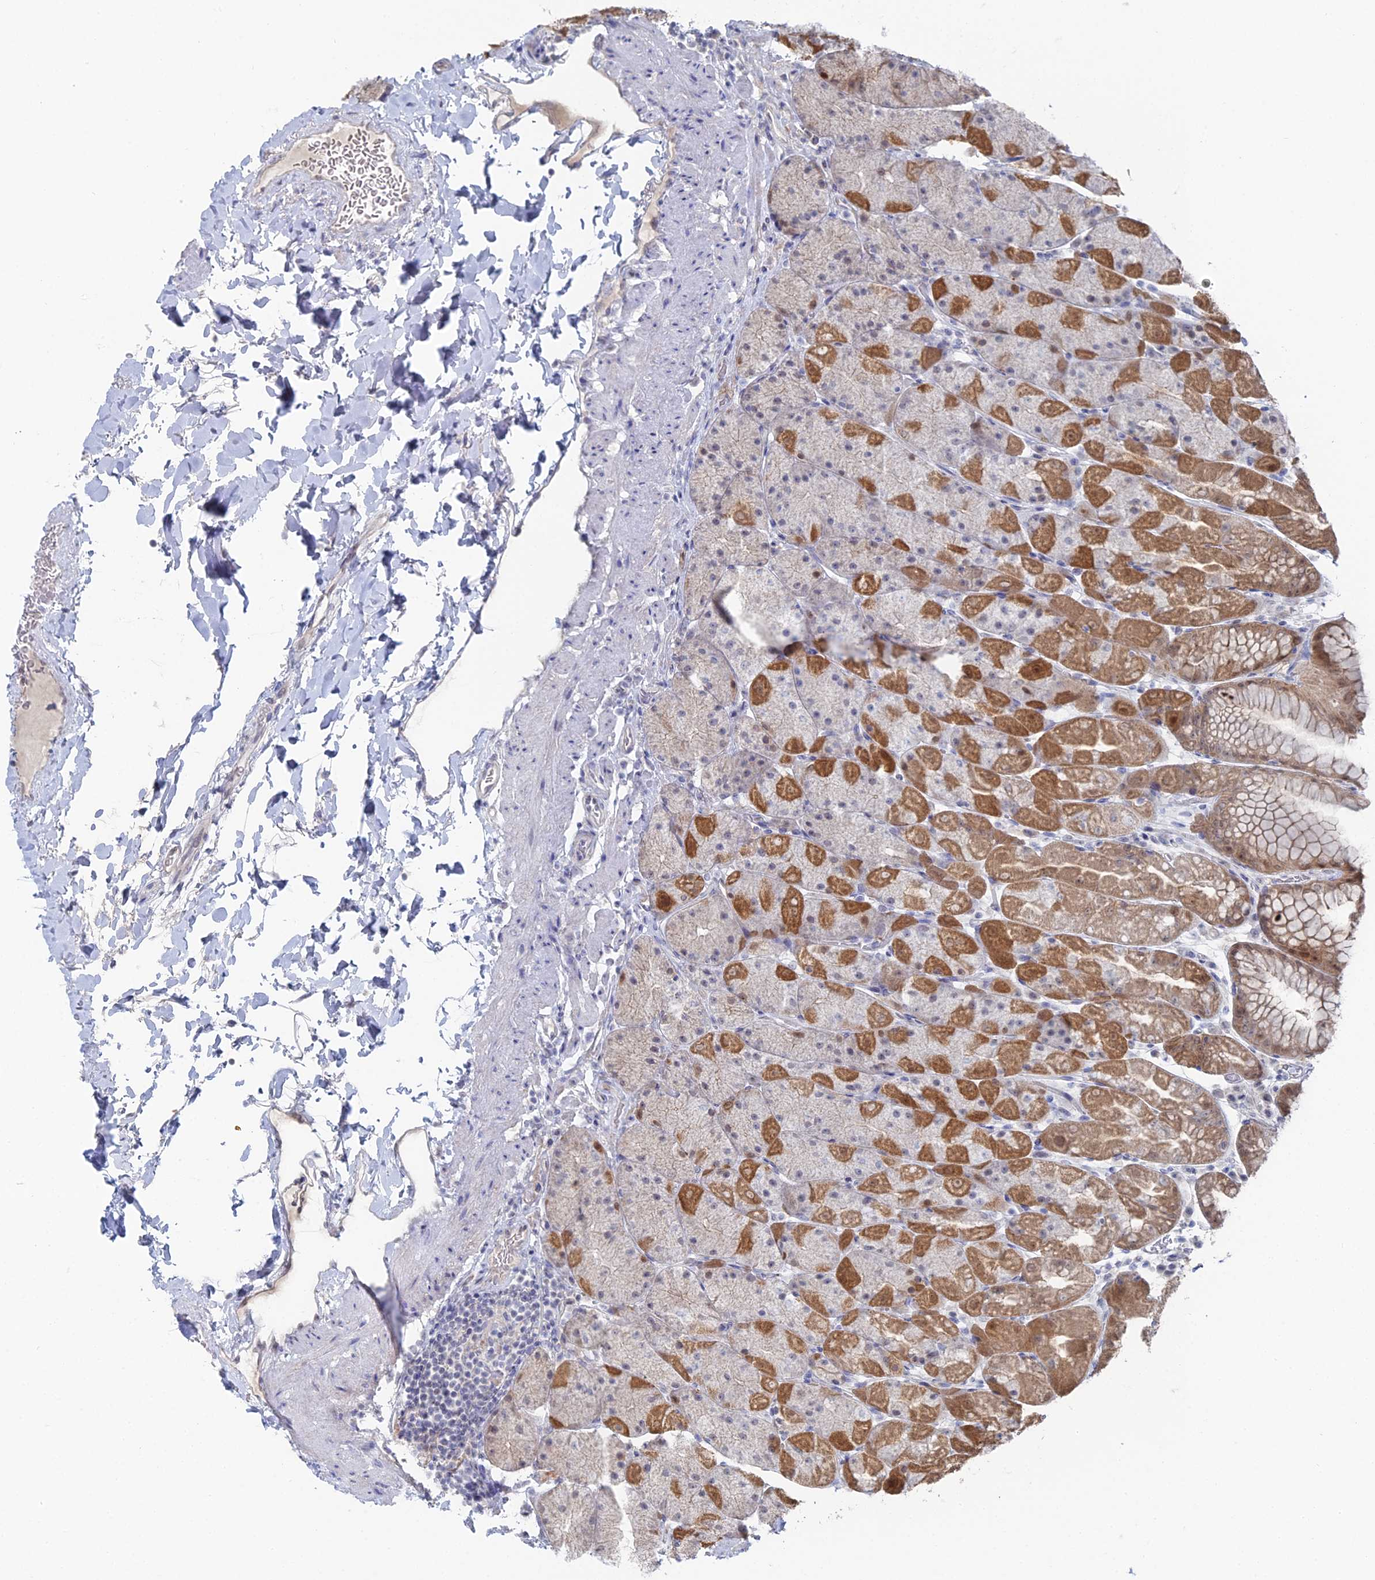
{"staining": {"intensity": "moderate", "quantity": ">75%", "location": "cytoplasmic/membranous,nuclear"}, "tissue": "stomach", "cell_type": "Glandular cells", "image_type": "normal", "snomed": [{"axis": "morphology", "description": "Normal tissue, NOS"}, {"axis": "topography", "description": "Stomach, upper"}, {"axis": "topography", "description": "Stomach, lower"}], "caption": "Benign stomach reveals moderate cytoplasmic/membranous,nuclear staining in approximately >75% of glandular cells.", "gene": "THAP4", "patient": {"sex": "male", "age": 67}}